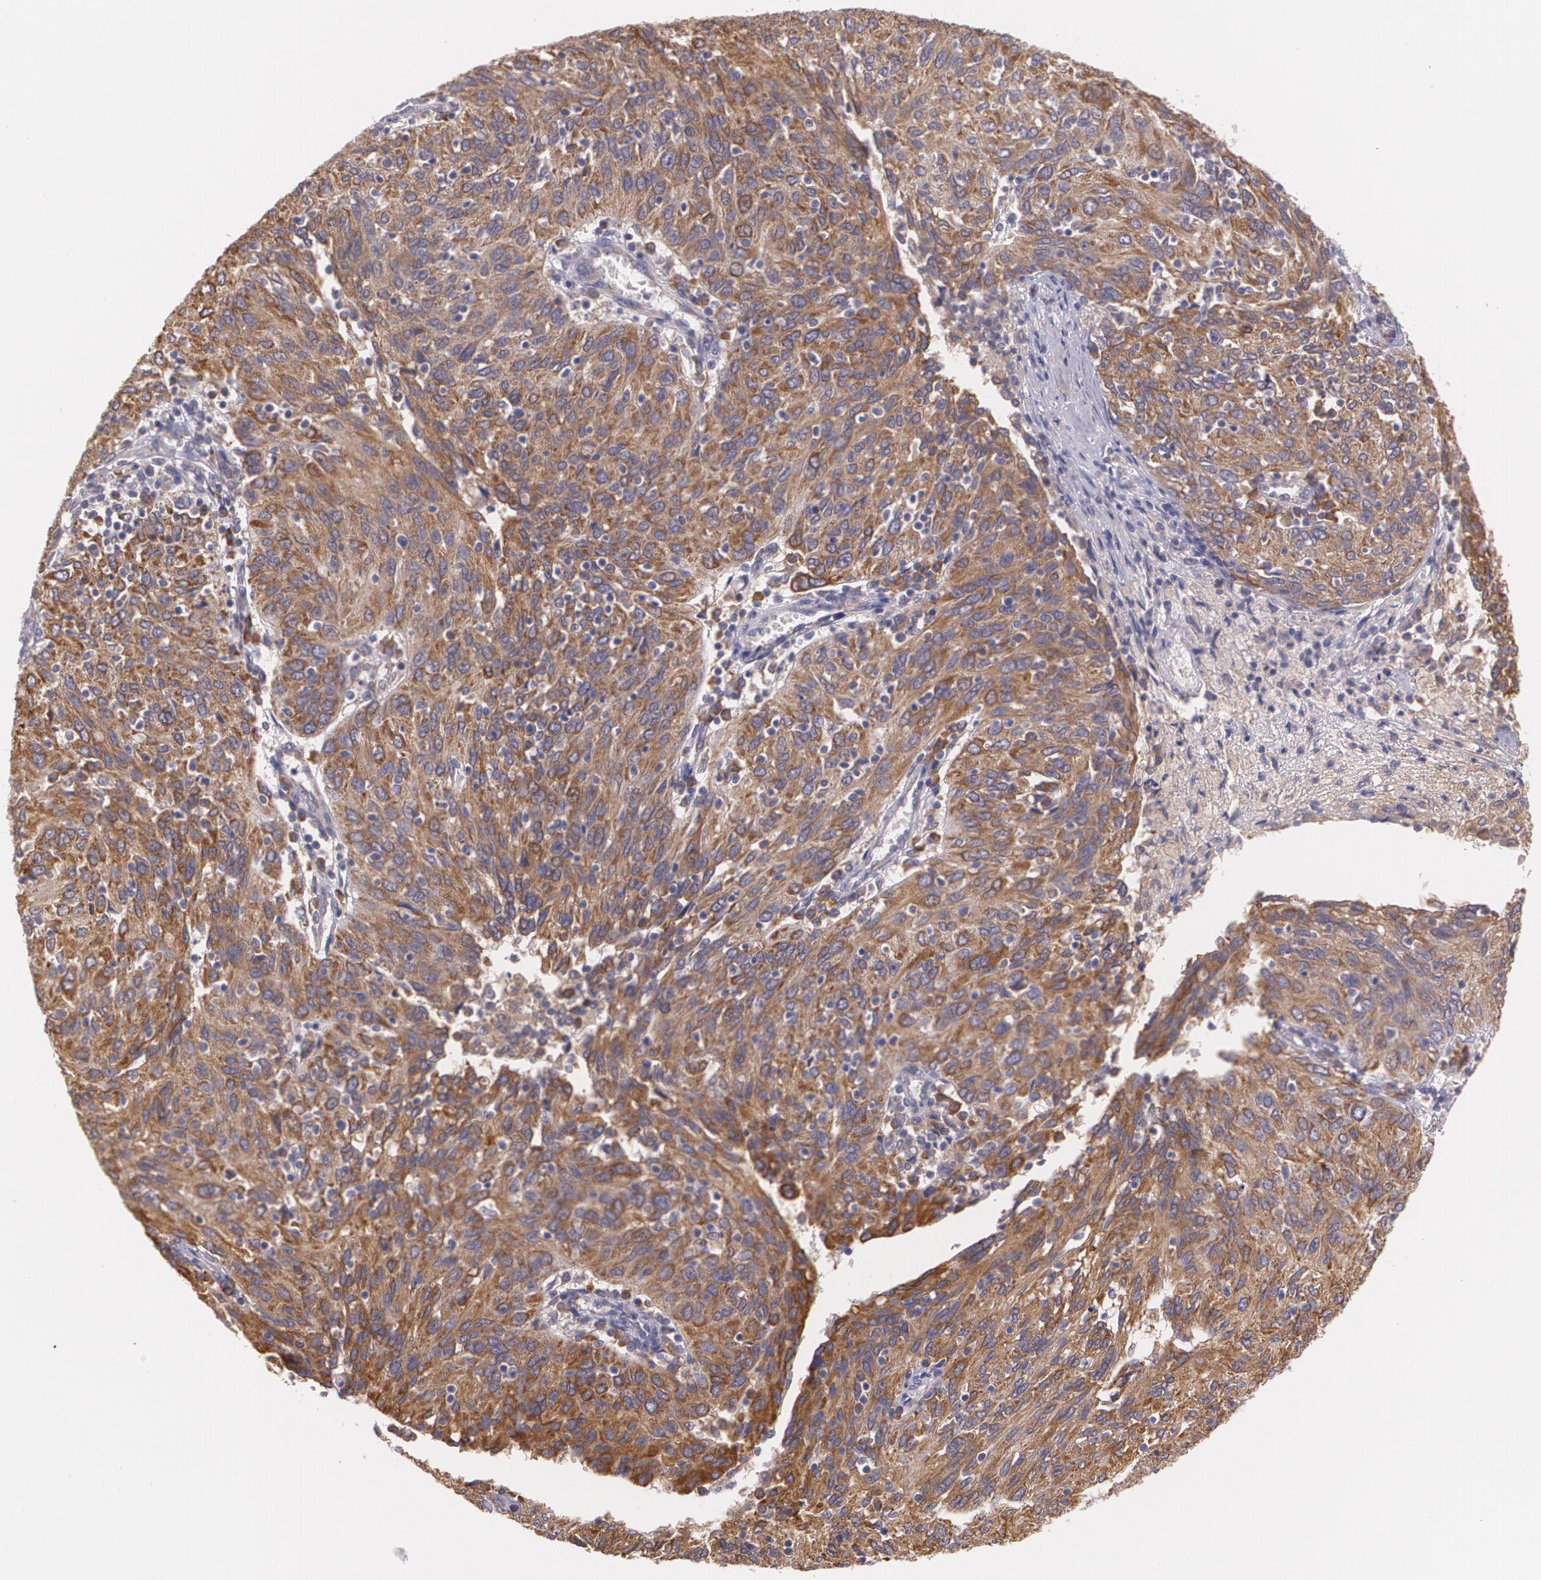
{"staining": {"intensity": "moderate", "quantity": ">75%", "location": "cytoplasmic/membranous"}, "tissue": "ovarian cancer", "cell_type": "Tumor cells", "image_type": "cancer", "snomed": [{"axis": "morphology", "description": "Carcinoma, endometroid"}, {"axis": "topography", "description": "Ovary"}], "caption": "Ovarian endometroid carcinoma was stained to show a protein in brown. There is medium levels of moderate cytoplasmic/membranous staining in approximately >75% of tumor cells.", "gene": "CCL17", "patient": {"sex": "female", "age": 50}}